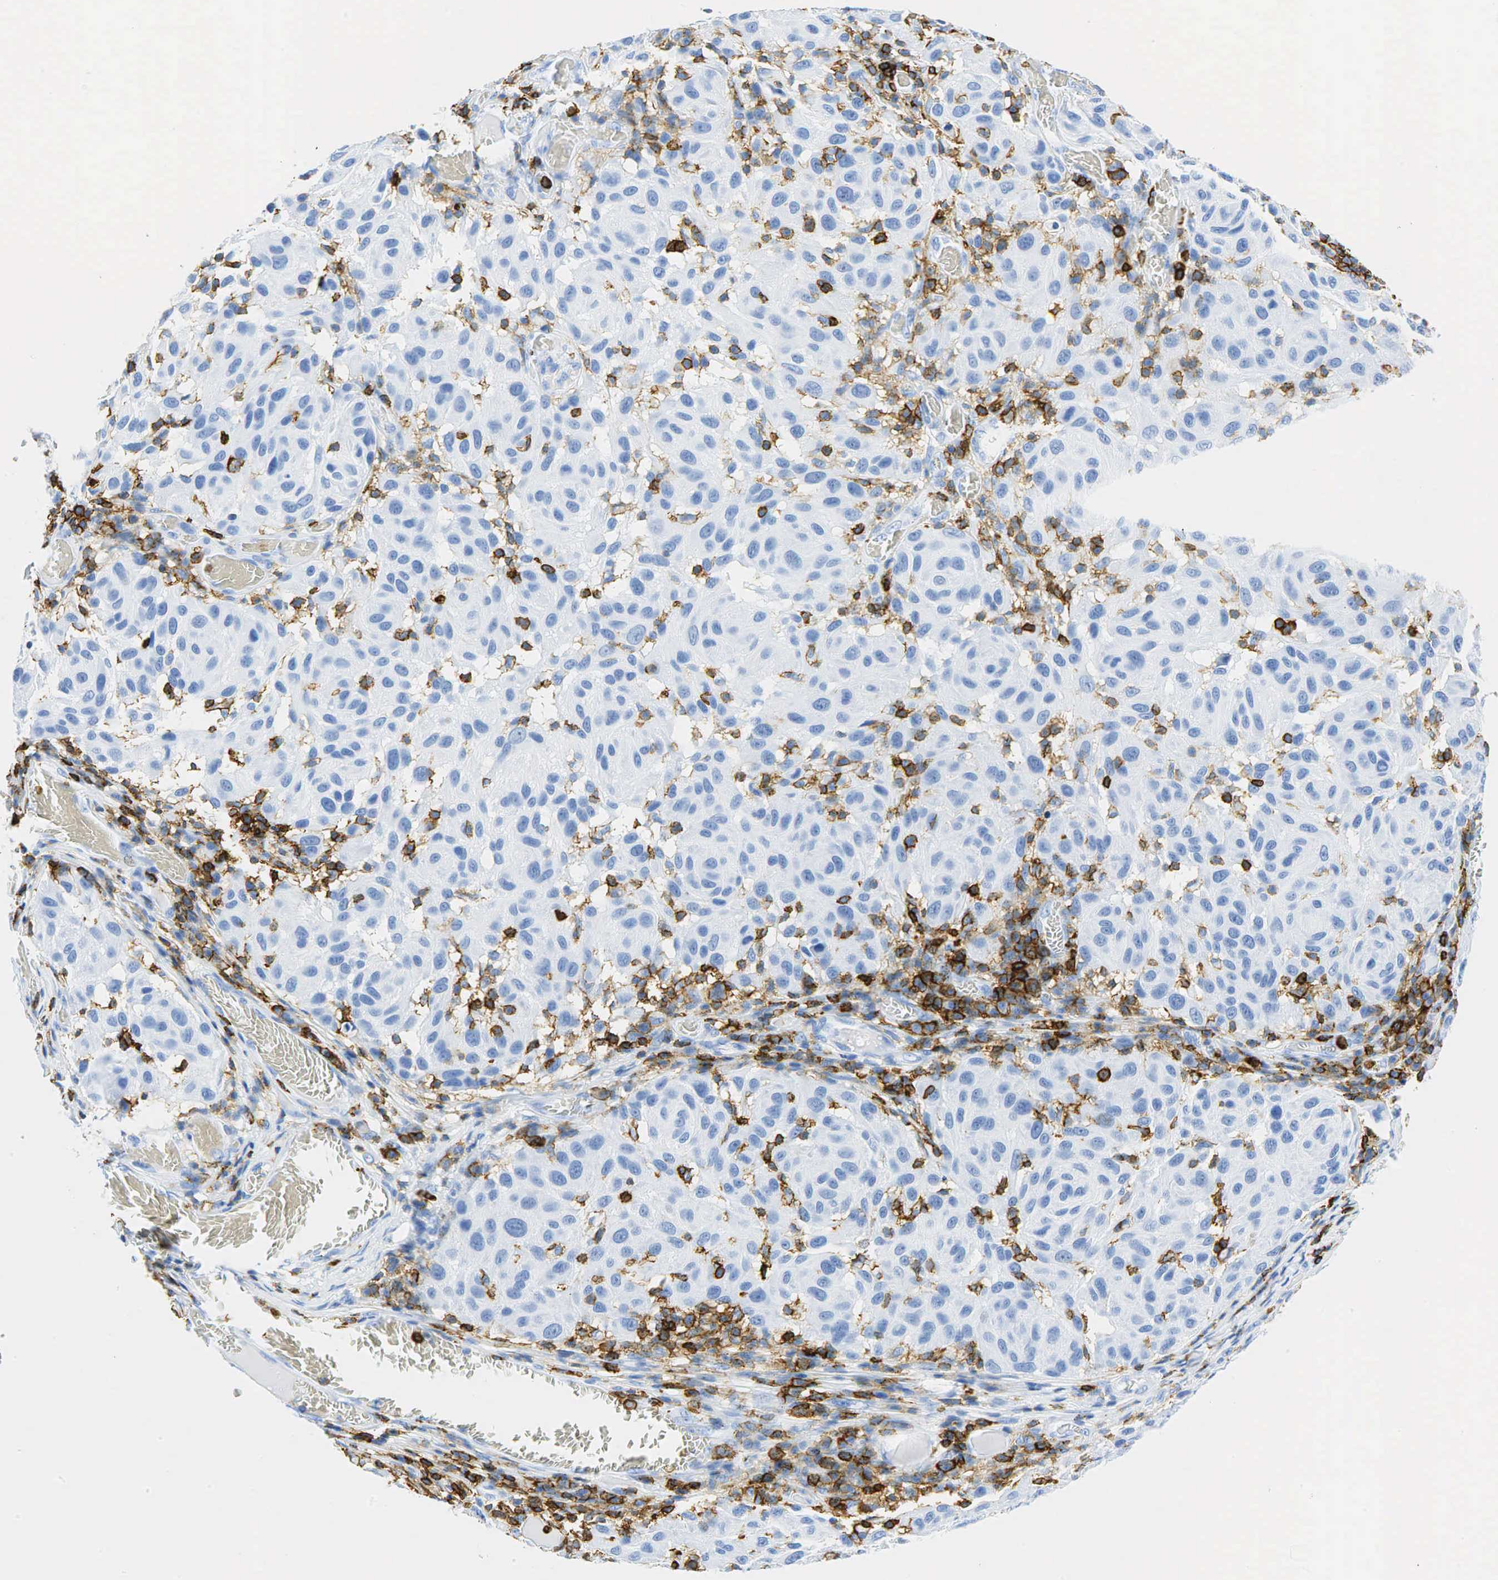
{"staining": {"intensity": "negative", "quantity": "none", "location": "none"}, "tissue": "melanoma", "cell_type": "Tumor cells", "image_type": "cancer", "snomed": [{"axis": "morphology", "description": "Malignant melanoma, NOS"}, {"axis": "topography", "description": "Skin"}], "caption": "An immunohistochemistry (IHC) photomicrograph of malignant melanoma is shown. There is no staining in tumor cells of malignant melanoma.", "gene": "PTPRC", "patient": {"sex": "female", "age": 77}}